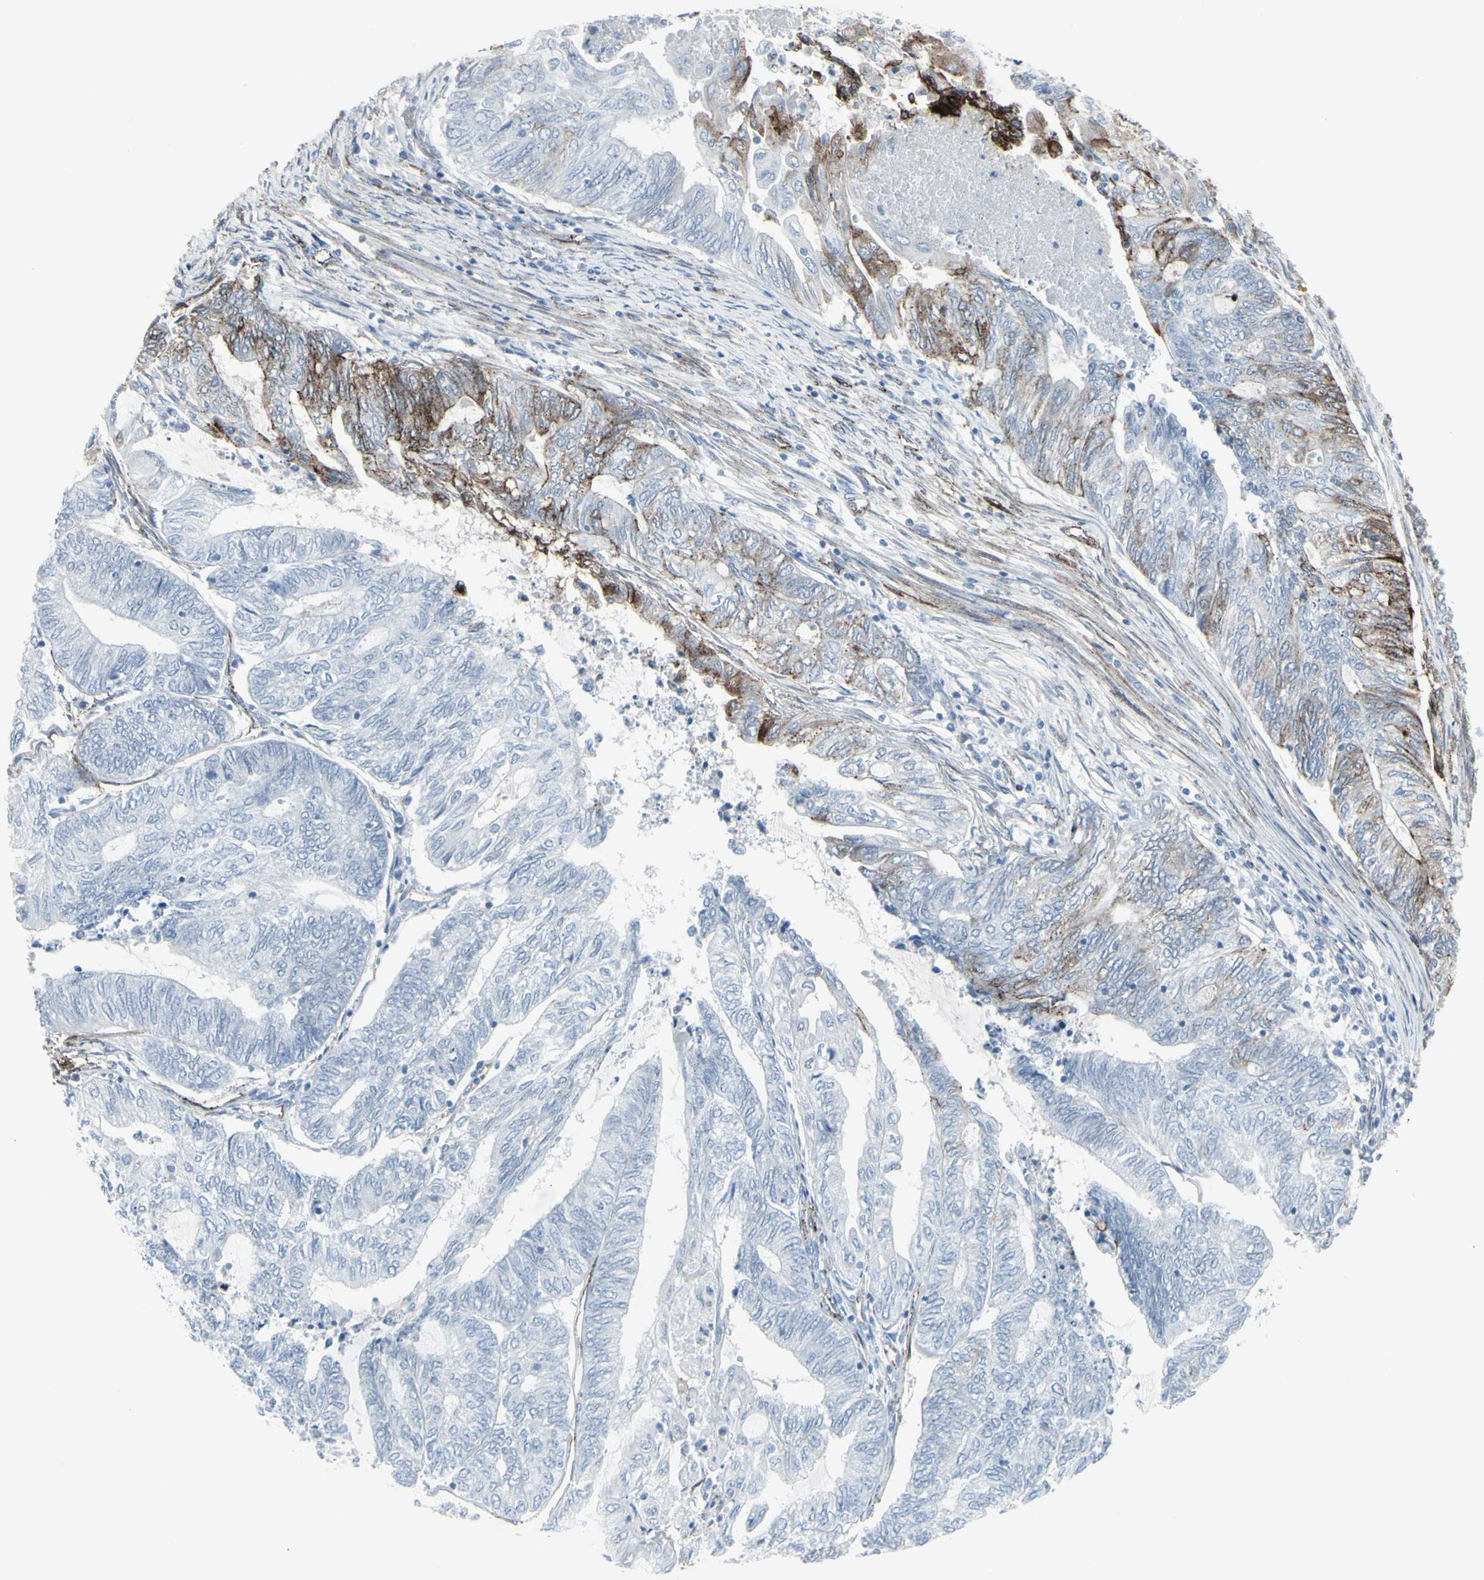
{"staining": {"intensity": "moderate", "quantity": "<25%", "location": "cytoplasmic/membranous"}, "tissue": "endometrial cancer", "cell_type": "Tumor cells", "image_type": "cancer", "snomed": [{"axis": "morphology", "description": "Adenocarcinoma, NOS"}, {"axis": "topography", "description": "Uterus"}, {"axis": "topography", "description": "Endometrium"}], "caption": "Tumor cells show low levels of moderate cytoplasmic/membranous positivity in approximately <25% of cells in adenocarcinoma (endometrial).", "gene": "GJA1", "patient": {"sex": "female", "age": 70}}